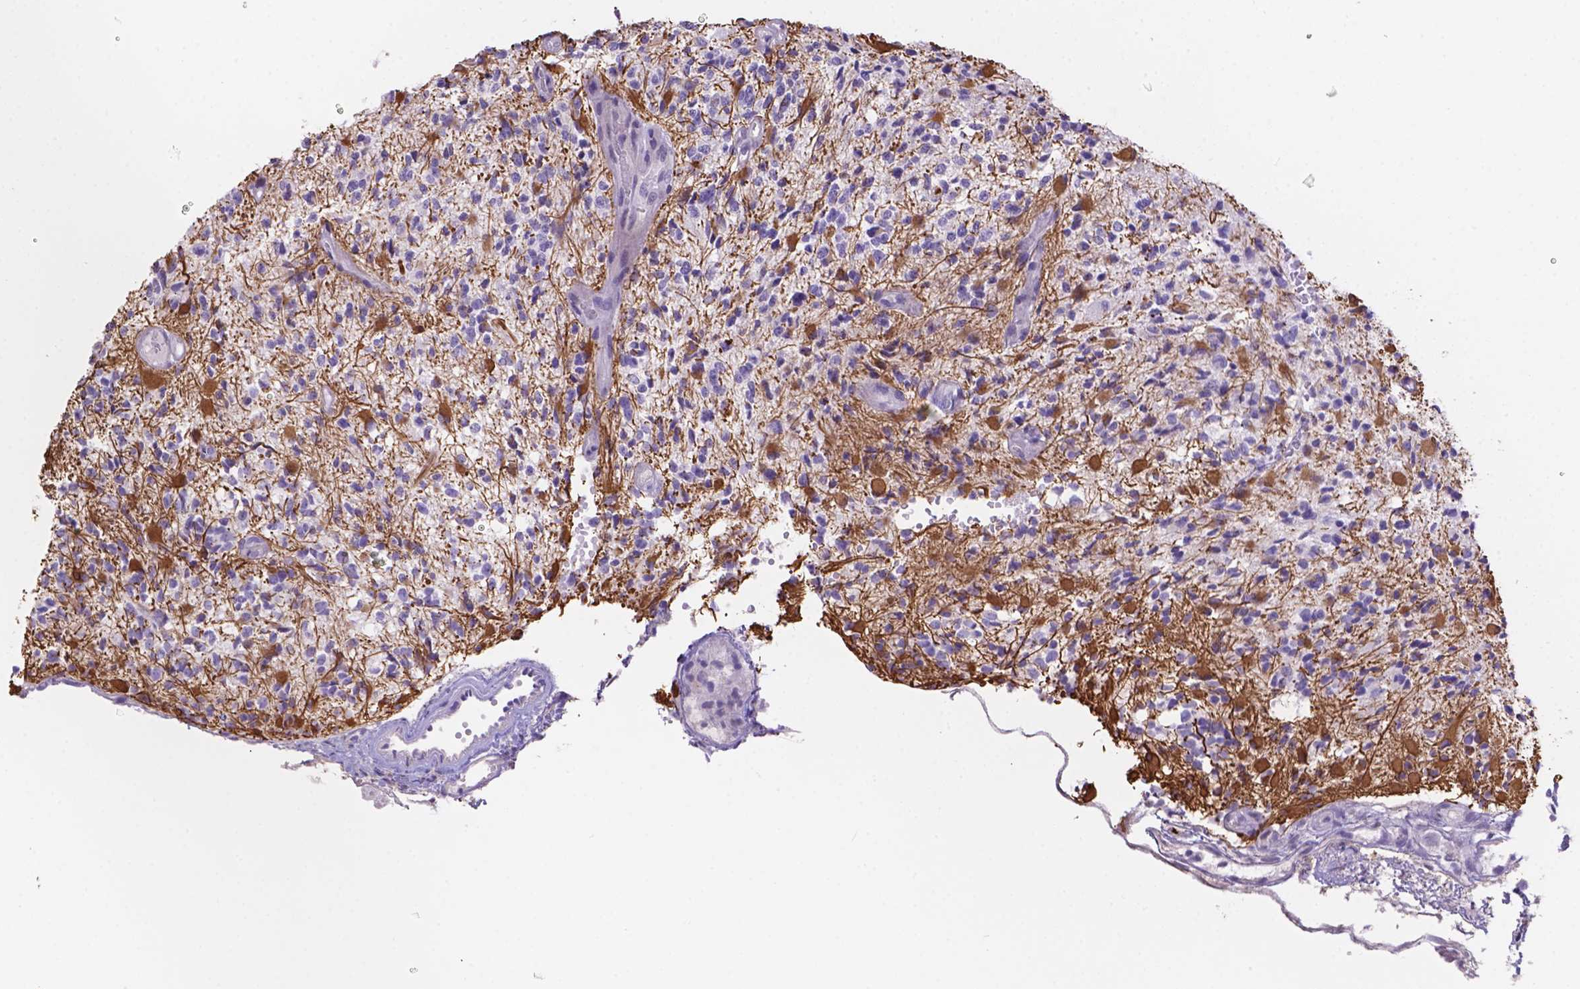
{"staining": {"intensity": "negative", "quantity": "none", "location": "none"}, "tissue": "glioma", "cell_type": "Tumor cells", "image_type": "cancer", "snomed": [{"axis": "morphology", "description": "Glioma, malignant, High grade"}, {"axis": "topography", "description": "Brain"}], "caption": "This is an IHC histopathology image of human glioma. There is no positivity in tumor cells.", "gene": "DMWD", "patient": {"sex": "female", "age": 63}}